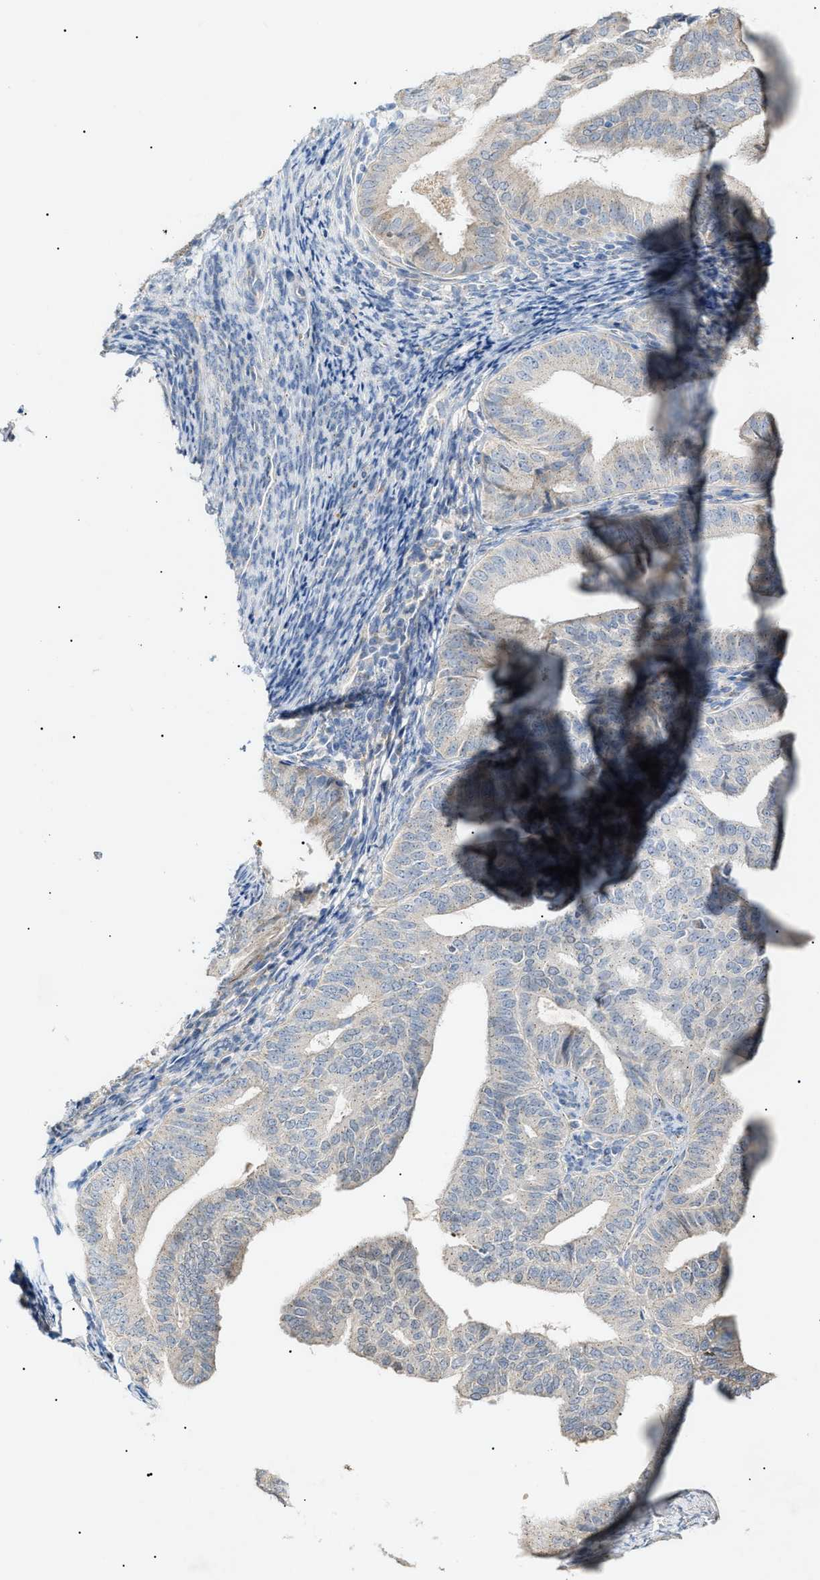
{"staining": {"intensity": "negative", "quantity": "none", "location": "none"}, "tissue": "endometrial cancer", "cell_type": "Tumor cells", "image_type": "cancer", "snomed": [{"axis": "morphology", "description": "Adenocarcinoma, NOS"}, {"axis": "topography", "description": "Endometrium"}], "caption": "This is an immunohistochemistry (IHC) histopathology image of endometrial adenocarcinoma. There is no staining in tumor cells.", "gene": "SLC25A31", "patient": {"sex": "female", "age": 58}}